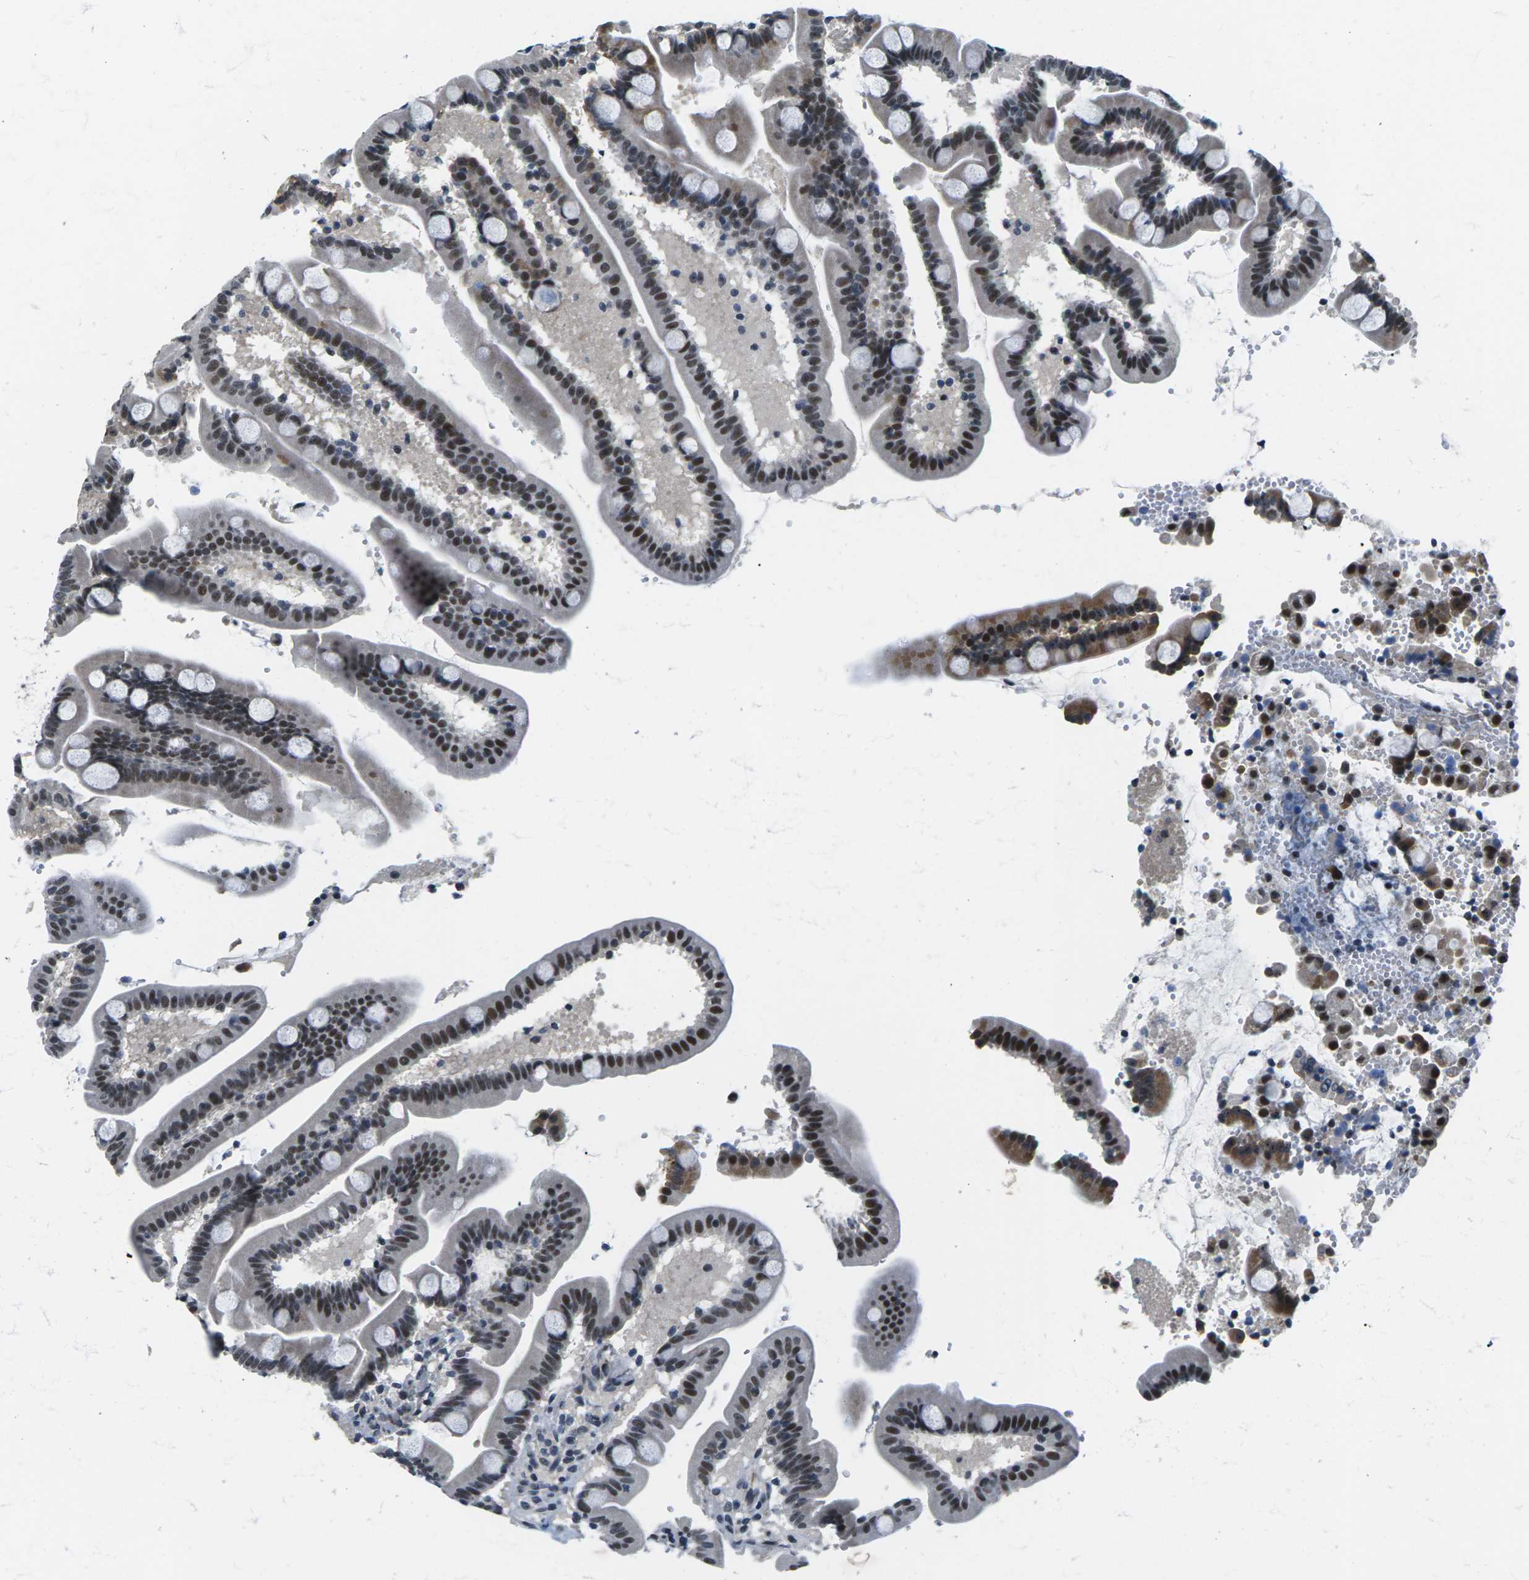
{"staining": {"intensity": "moderate", "quantity": "25%-75%", "location": "cytoplasmic/membranous,nuclear"}, "tissue": "duodenum", "cell_type": "Glandular cells", "image_type": "normal", "snomed": [{"axis": "morphology", "description": "Normal tissue, NOS"}, {"axis": "topography", "description": "Duodenum"}], "caption": "A histopathology image showing moderate cytoplasmic/membranous,nuclear positivity in approximately 25%-75% of glandular cells in normal duodenum, as visualized by brown immunohistochemical staining.", "gene": "NSRP1", "patient": {"sex": "male", "age": 54}}